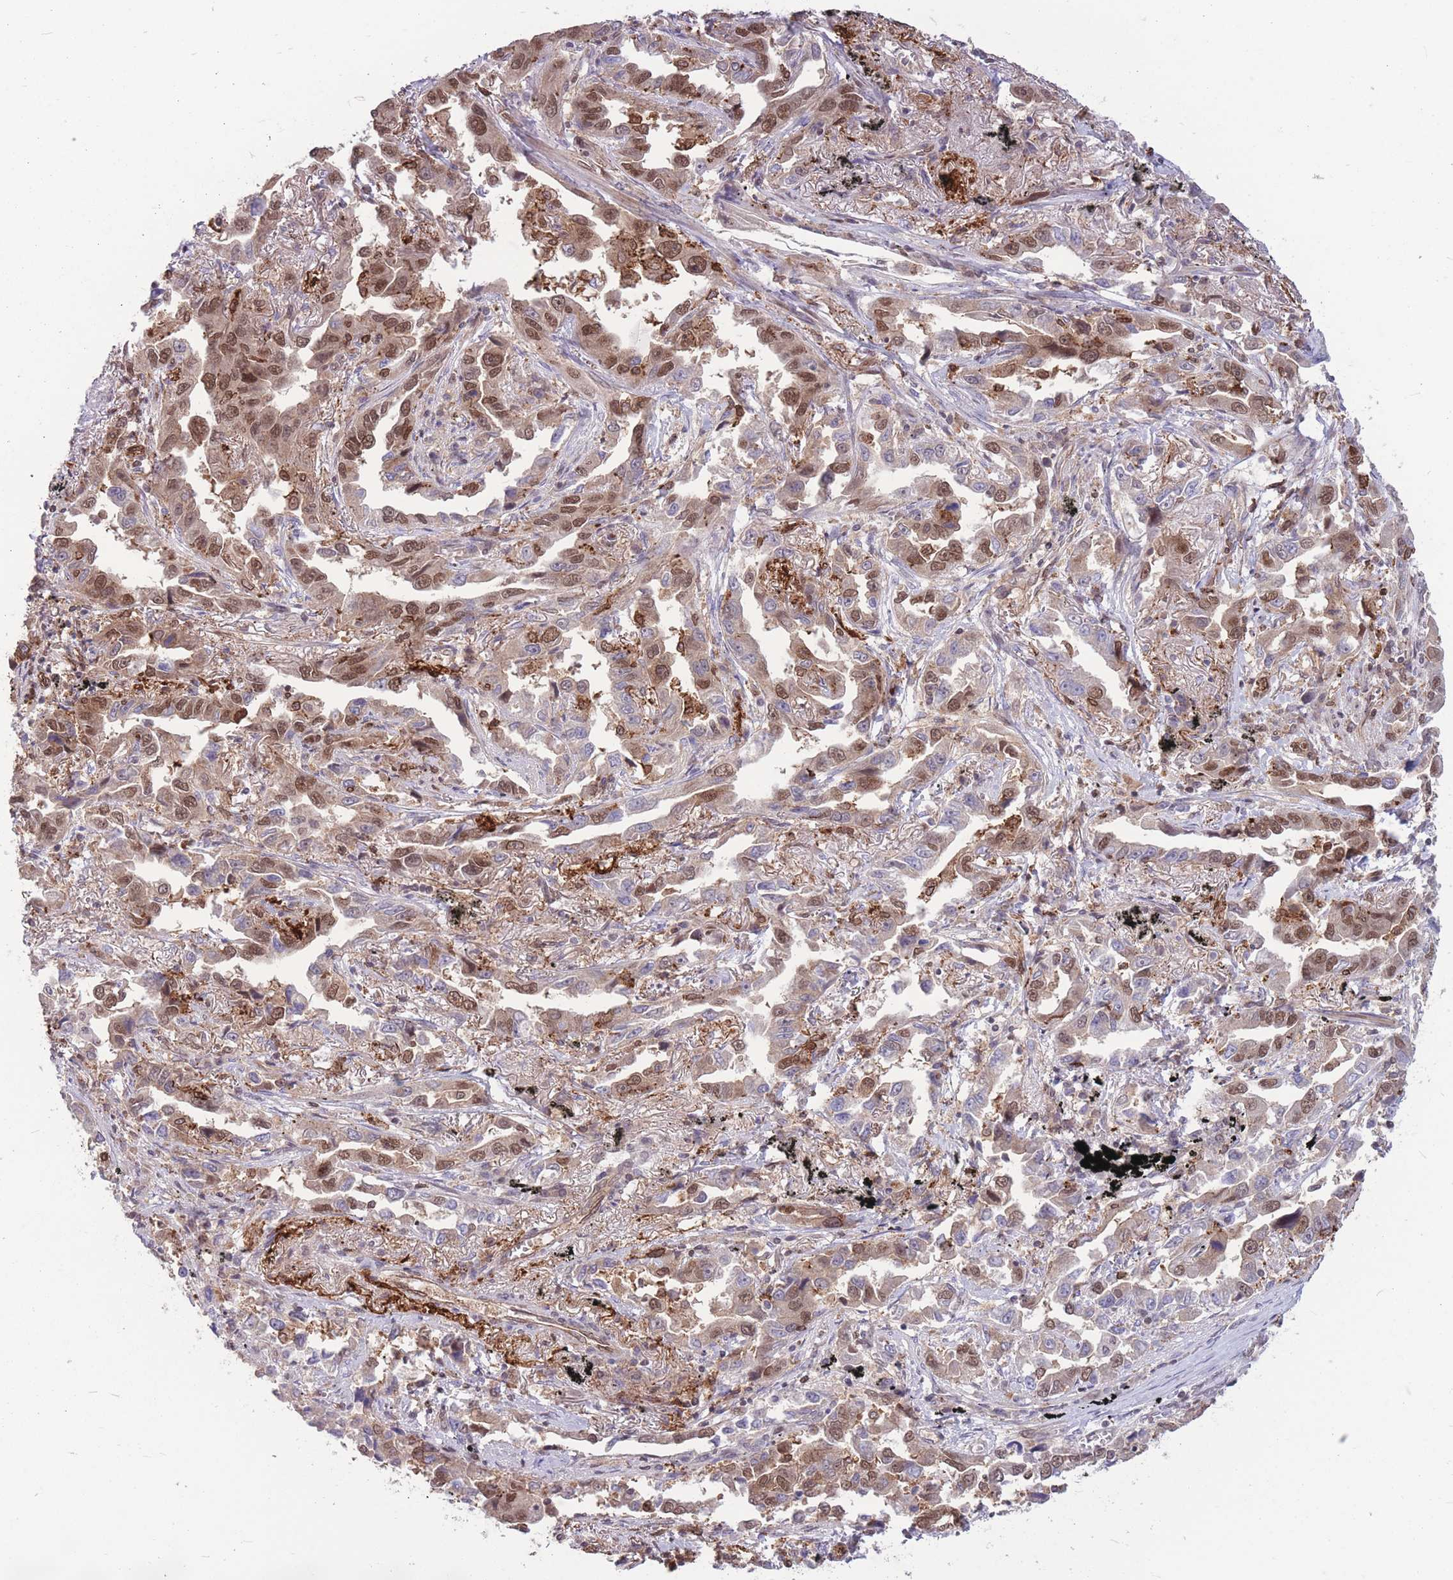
{"staining": {"intensity": "strong", "quantity": ">75%", "location": "cytoplasmic/membranous,nuclear"}, "tissue": "lung cancer", "cell_type": "Tumor cells", "image_type": "cancer", "snomed": [{"axis": "morphology", "description": "Adenocarcinoma, NOS"}, {"axis": "topography", "description": "Lung"}], "caption": "Protein analysis of adenocarcinoma (lung) tissue exhibits strong cytoplasmic/membranous and nuclear positivity in approximately >75% of tumor cells. (brown staining indicates protein expression, while blue staining denotes nuclei).", "gene": "TCF20", "patient": {"sex": "male", "age": 67}}